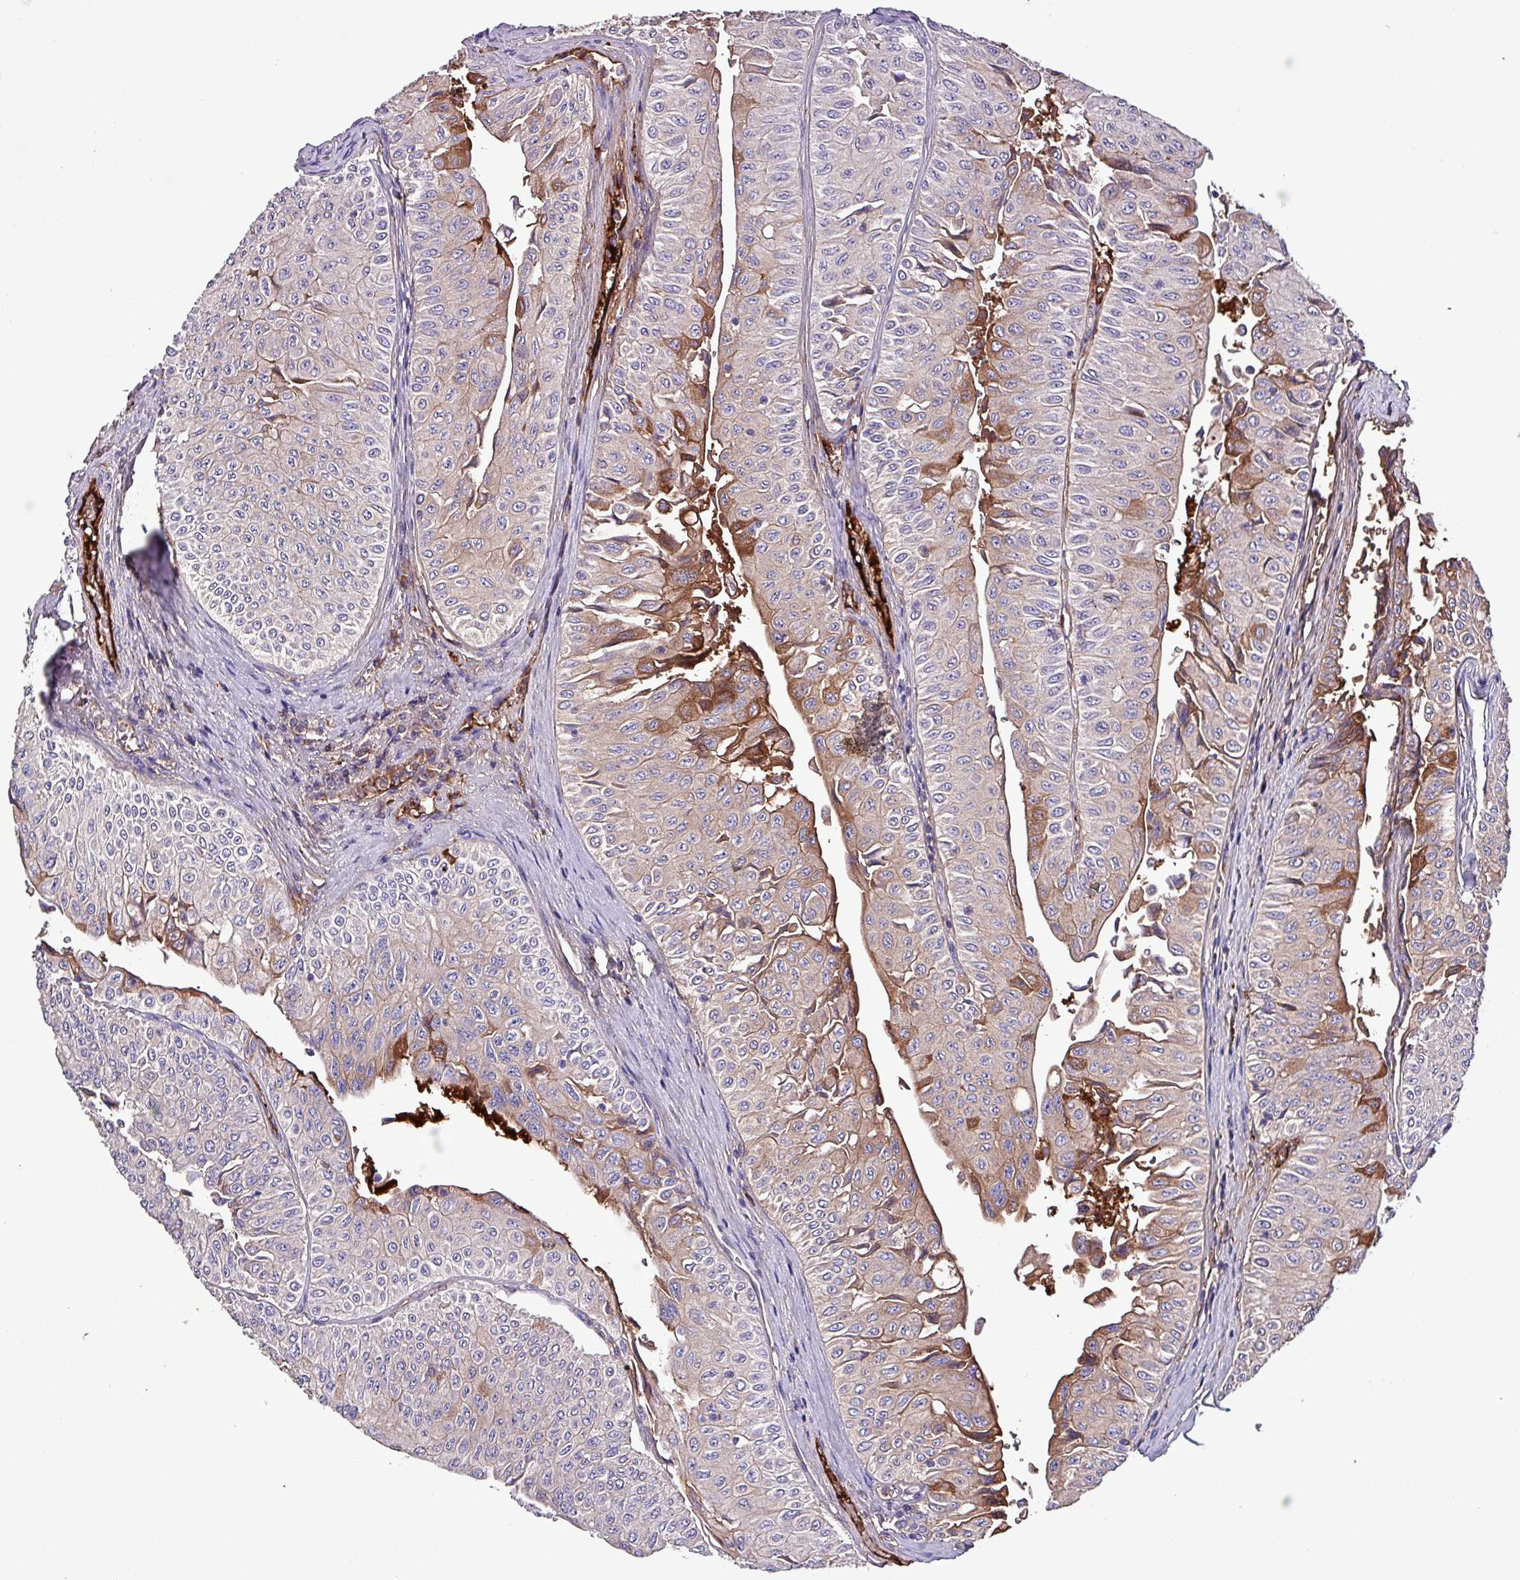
{"staining": {"intensity": "moderate", "quantity": "<25%", "location": "cytoplasmic/membranous"}, "tissue": "urothelial cancer", "cell_type": "Tumor cells", "image_type": "cancer", "snomed": [{"axis": "morphology", "description": "Urothelial carcinoma, NOS"}, {"axis": "topography", "description": "Urinary bladder"}], "caption": "Immunohistochemistry micrograph of human transitional cell carcinoma stained for a protein (brown), which exhibits low levels of moderate cytoplasmic/membranous positivity in about <25% of tumor cells.", "gene": "HP", "patient": {"sex": "male", "age": 59}}